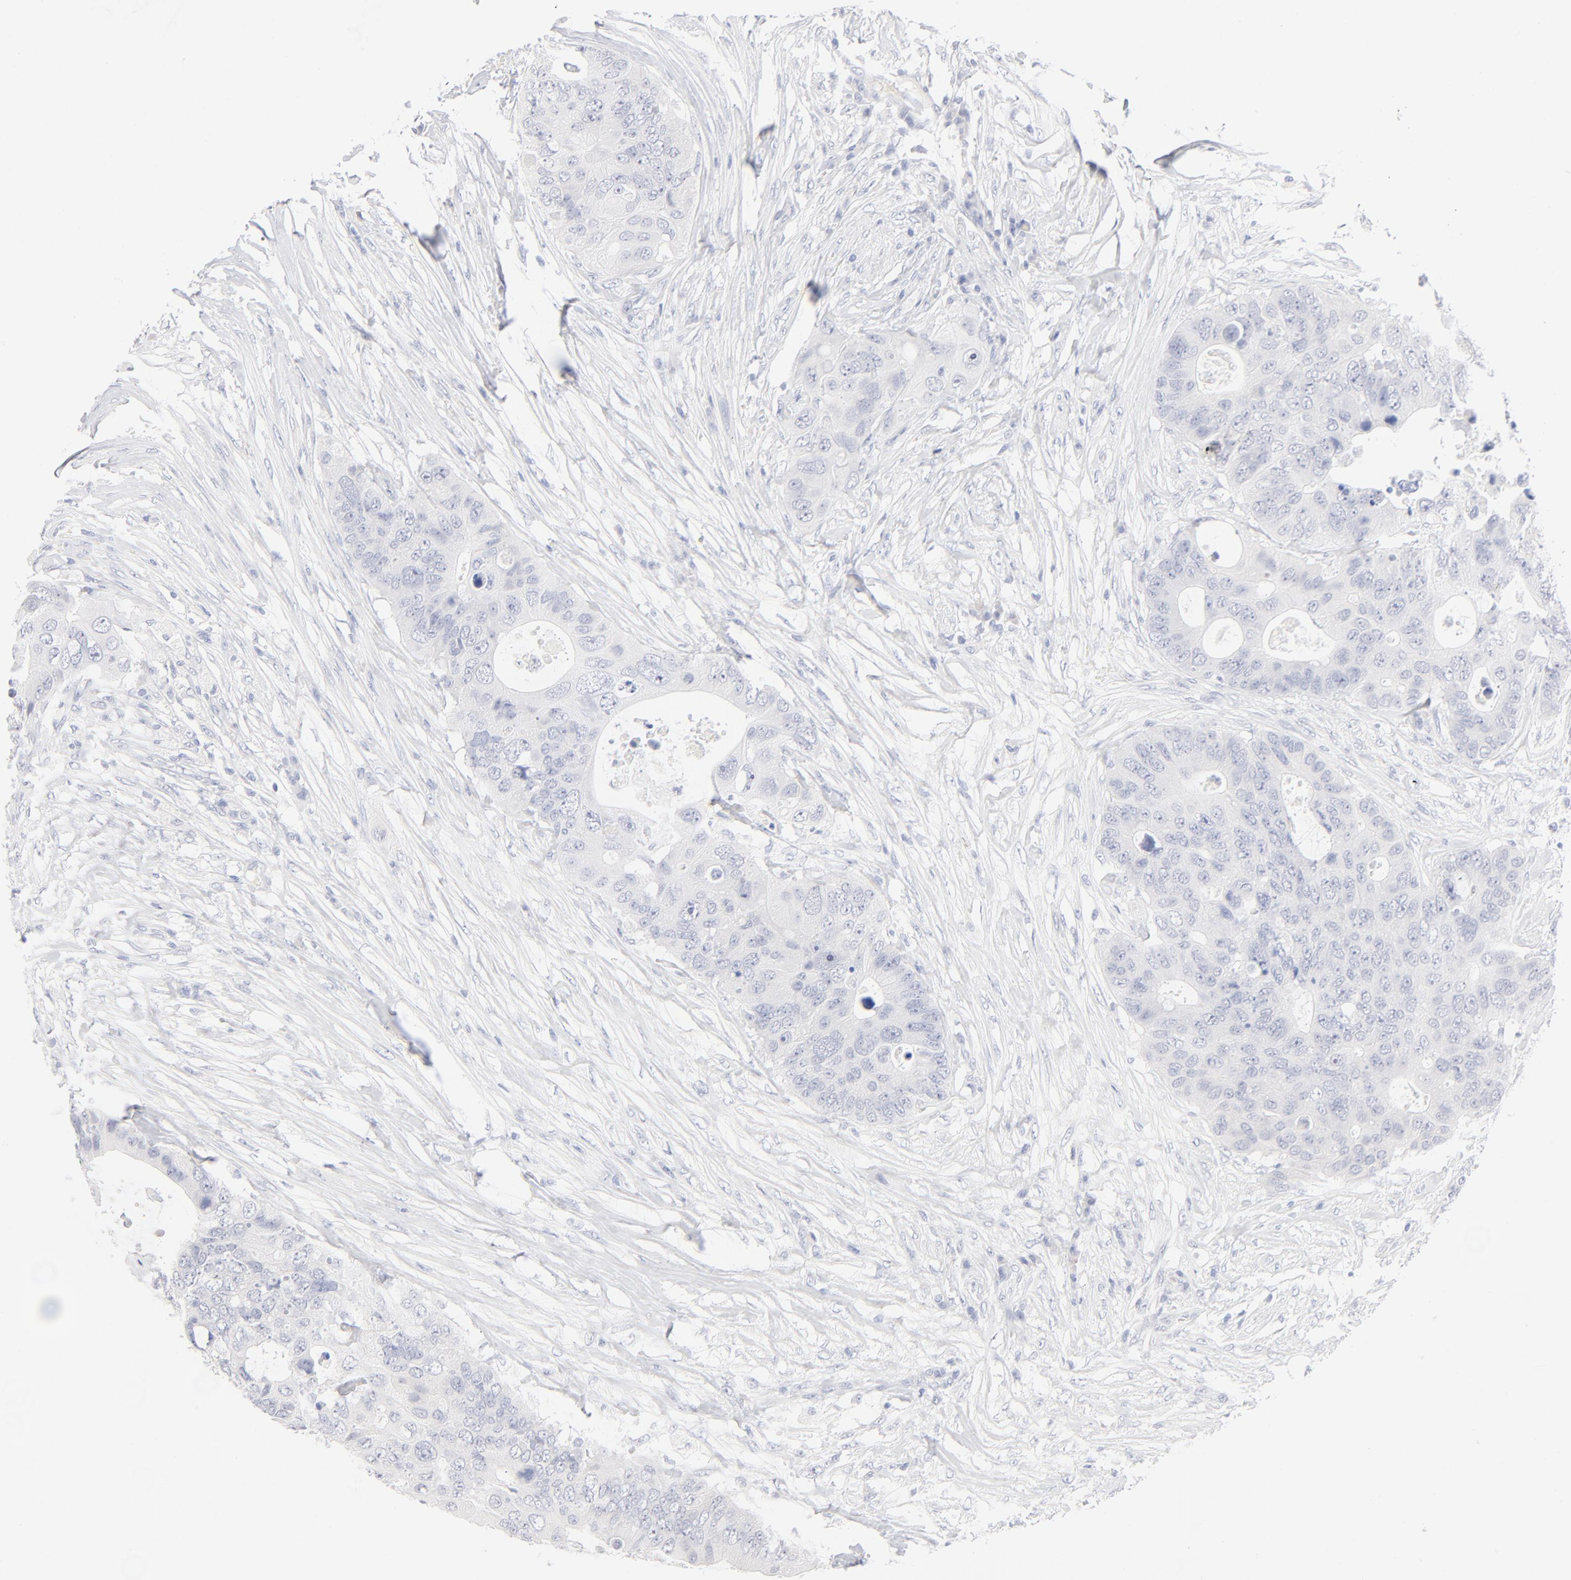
{"staining": {"intensity": "negative", "quantity": "none", "location": "none"}, "tissue": "colorectal cancer", "cell_type": "Tumor cells", "image_type": "cancer", "snomed": [{"axis": "morphology", "description": "Adenocarcinoma, NOS"}, {"axis": "topography", "description": "Colon"}], "caption": "Immunohistochemistry image of human colorectal cancer (adenocarcinoma) stained for a protein (brown), which demonstrates no staining in tumor cells.", "gene": "ONECUT1", "patient": {"sex": "male", "age": 71}}